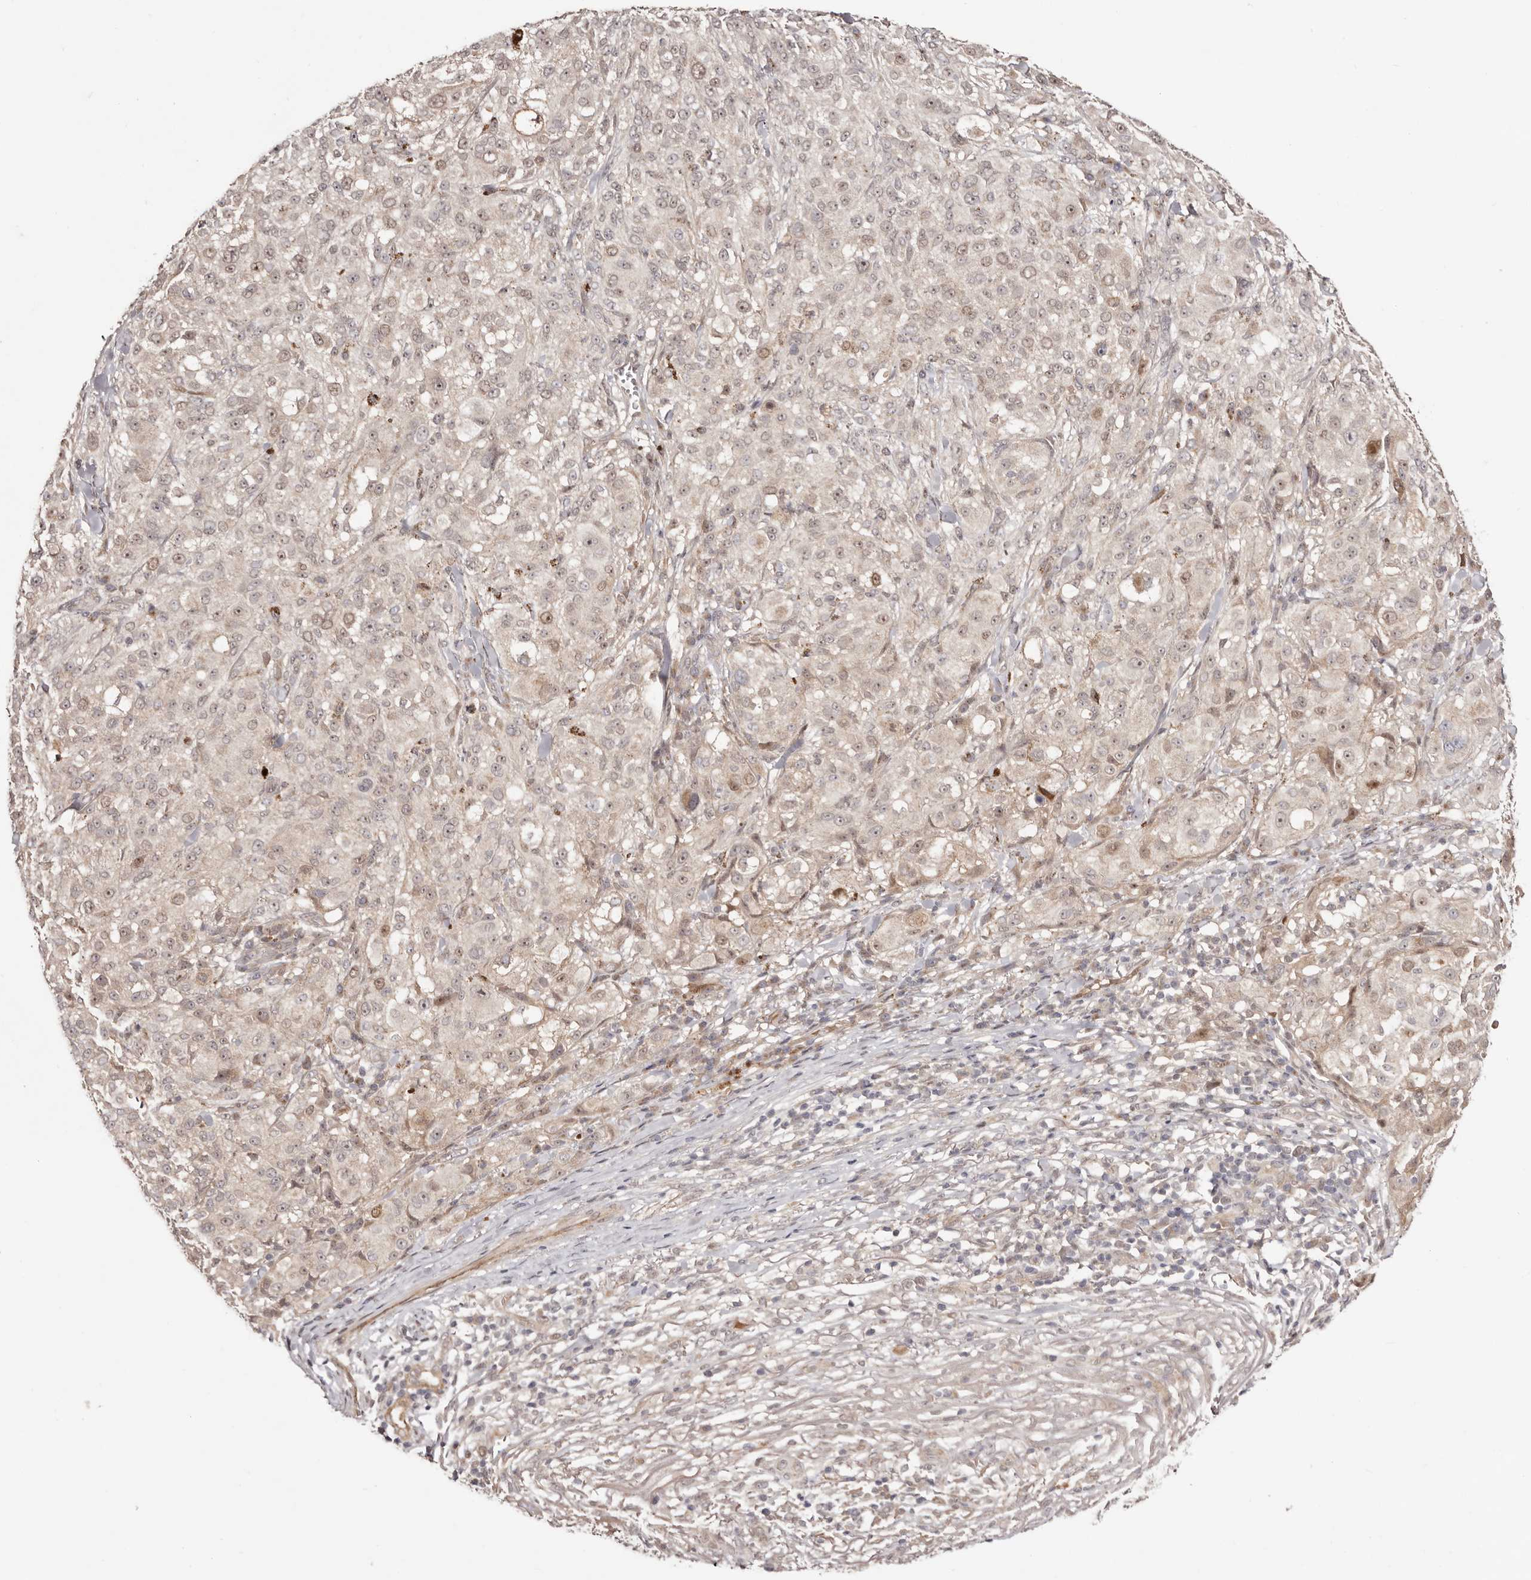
{"staining": {"intensity": "weak", "quantity": "25%-75%", "location": "nuclear"}, "tissue": "melanoma", "cell_type": "Tumor cells", "image_type": "cancer", "snomed": [{"axis": "morphology", "description": "Necrosis, NOS"}, {"axis": "morphology", "description": "Malignant melanoma, NOS"}, {"axis": "topography", "description": "Skin"}], "caption": "Immunohistochemistry (IHC) of human malignant melanoma shows low levels of weak nuclear positivity in about 25%-75% of tumor cells.", "gene": "EGR3", "patient": {"sex": "female", "age": 87}}